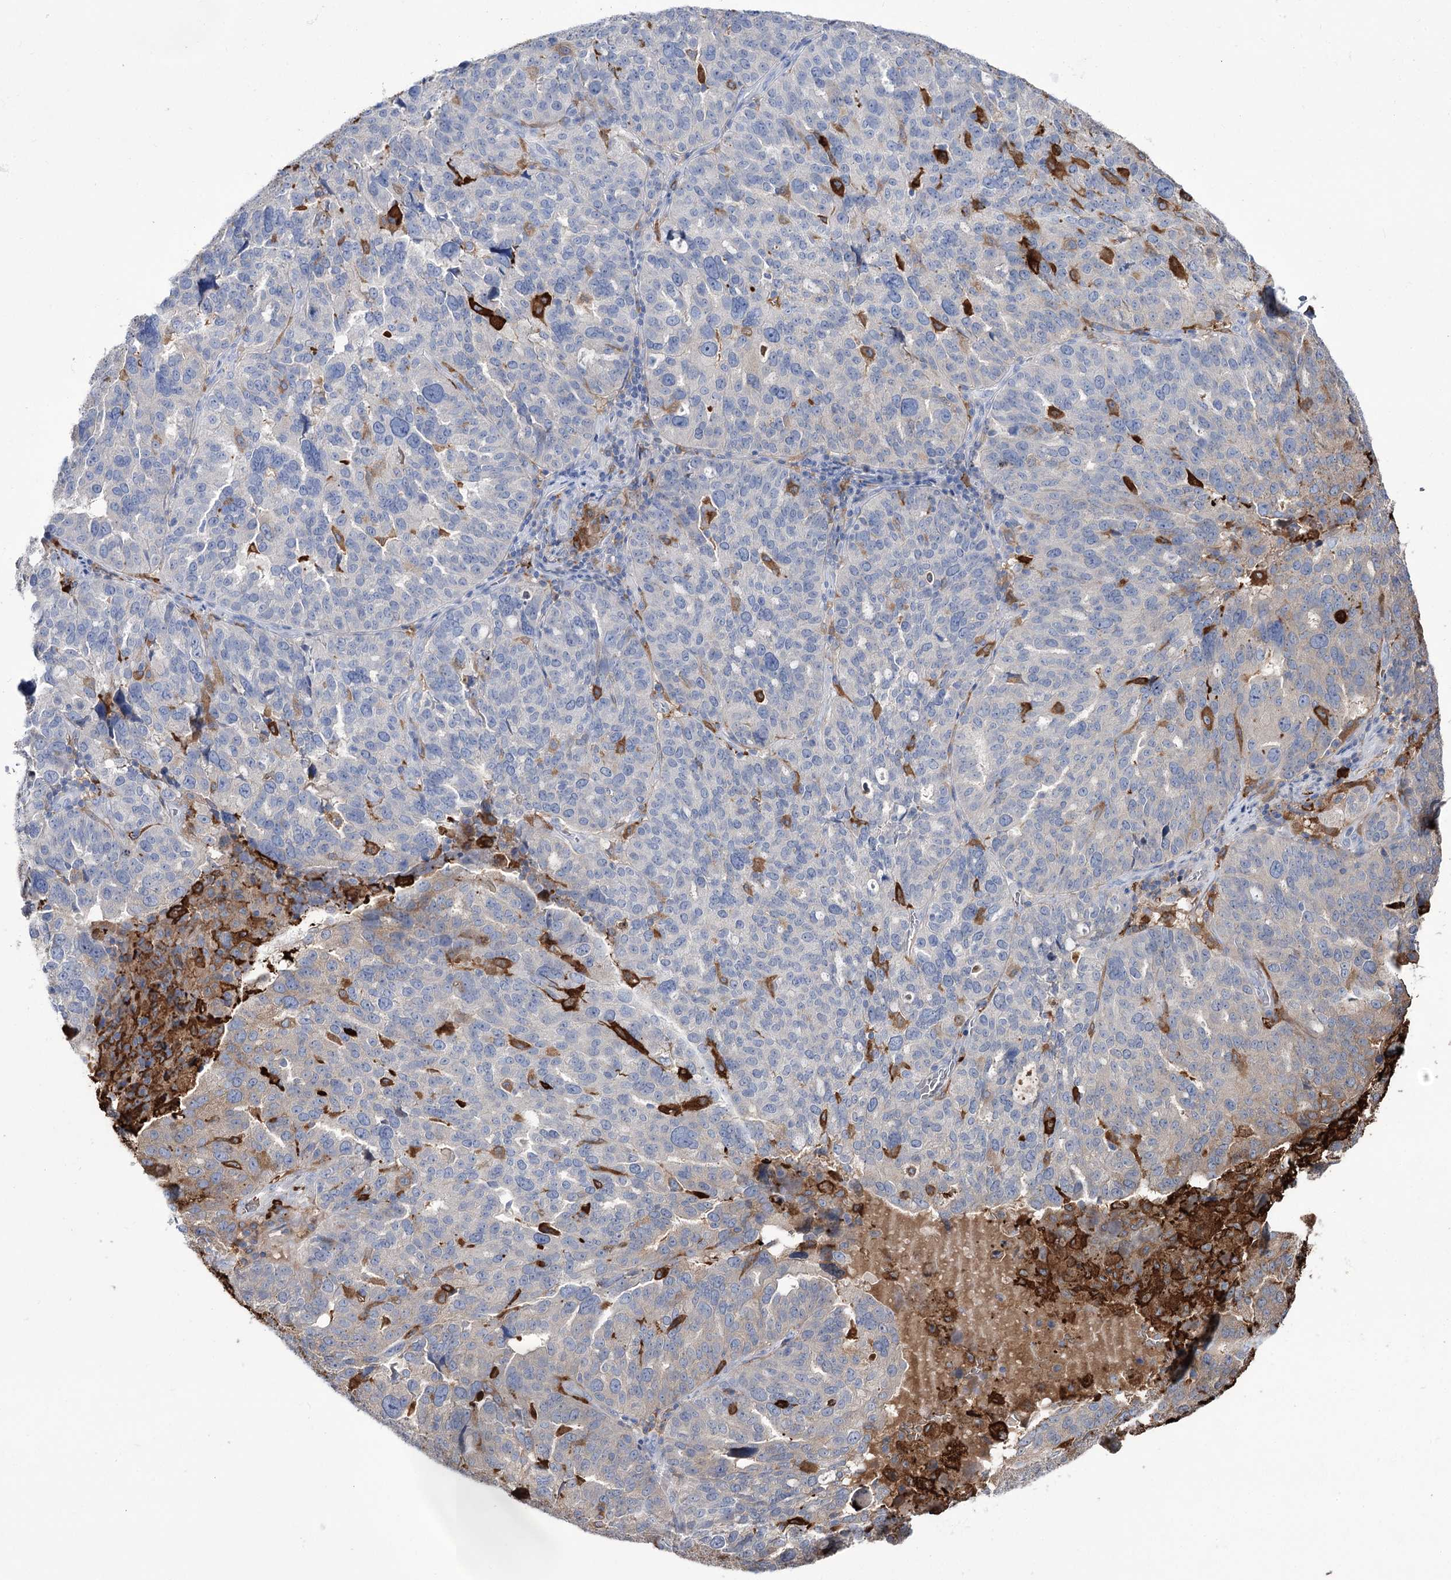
{"staining": {"intensity": "negative", "quantity": "none", "location": "none"}, "tissue": "ovarian cancer", "cell_type": "Tumor cells", "image_type": "cancer", "snomed": [{"axis": "morphology", "description": "Cystadenocarcinoma, serous, NOS"}, {"axis": "topography", "description": "Ovary"}], "caption": "A micrograph of human ovarian cancer is negative for staining in tumor cells.", "gene": "ZNF622", "patient": {"sex": "female", "age": 59}}